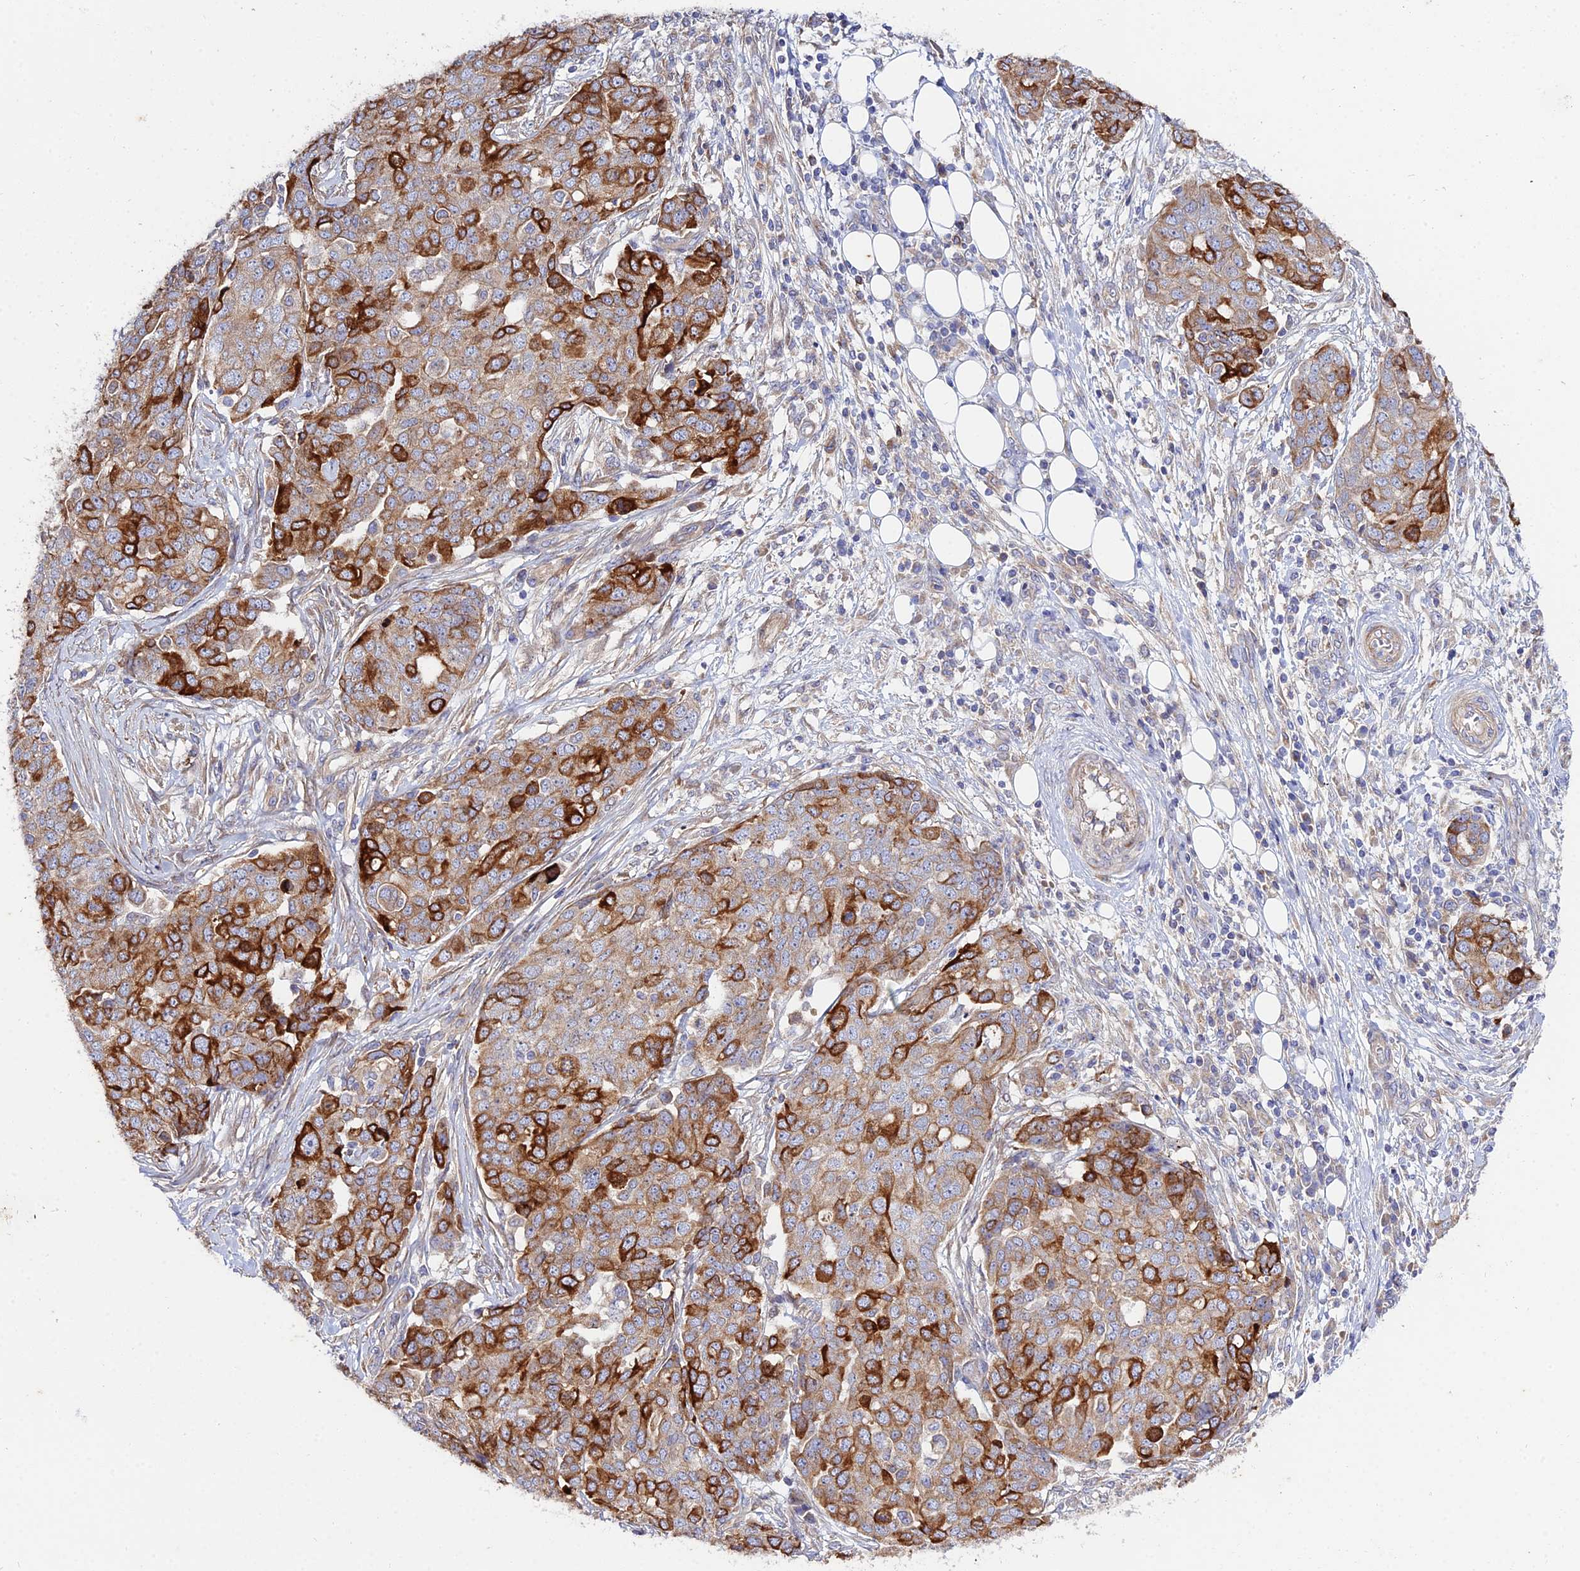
{"staining": {"intensity": "strong", "quantity": "25%-75%", "location": "cytoplasmic/membranous"}, "tissue": "ovarian cancer", "cell_type": "Tumor cells", "image_type": "cancer", "snomed": [{"axis": "morphology", "description": "Cystadenocarcinoma, serous, NOS"}, {"axis": "topography", "description": "Soft tissue"}, {"axis": "topography", "description": "Ovary"}], "caption": "Approximately 25%-75% of tumor cells in ovarian cancer show strong cytoplasmic/membranous protein expression as visualized by brown immunohistochemical staining.", "gene": "ARL6IP1", "patient": {"sex": "female", "age": 57}}